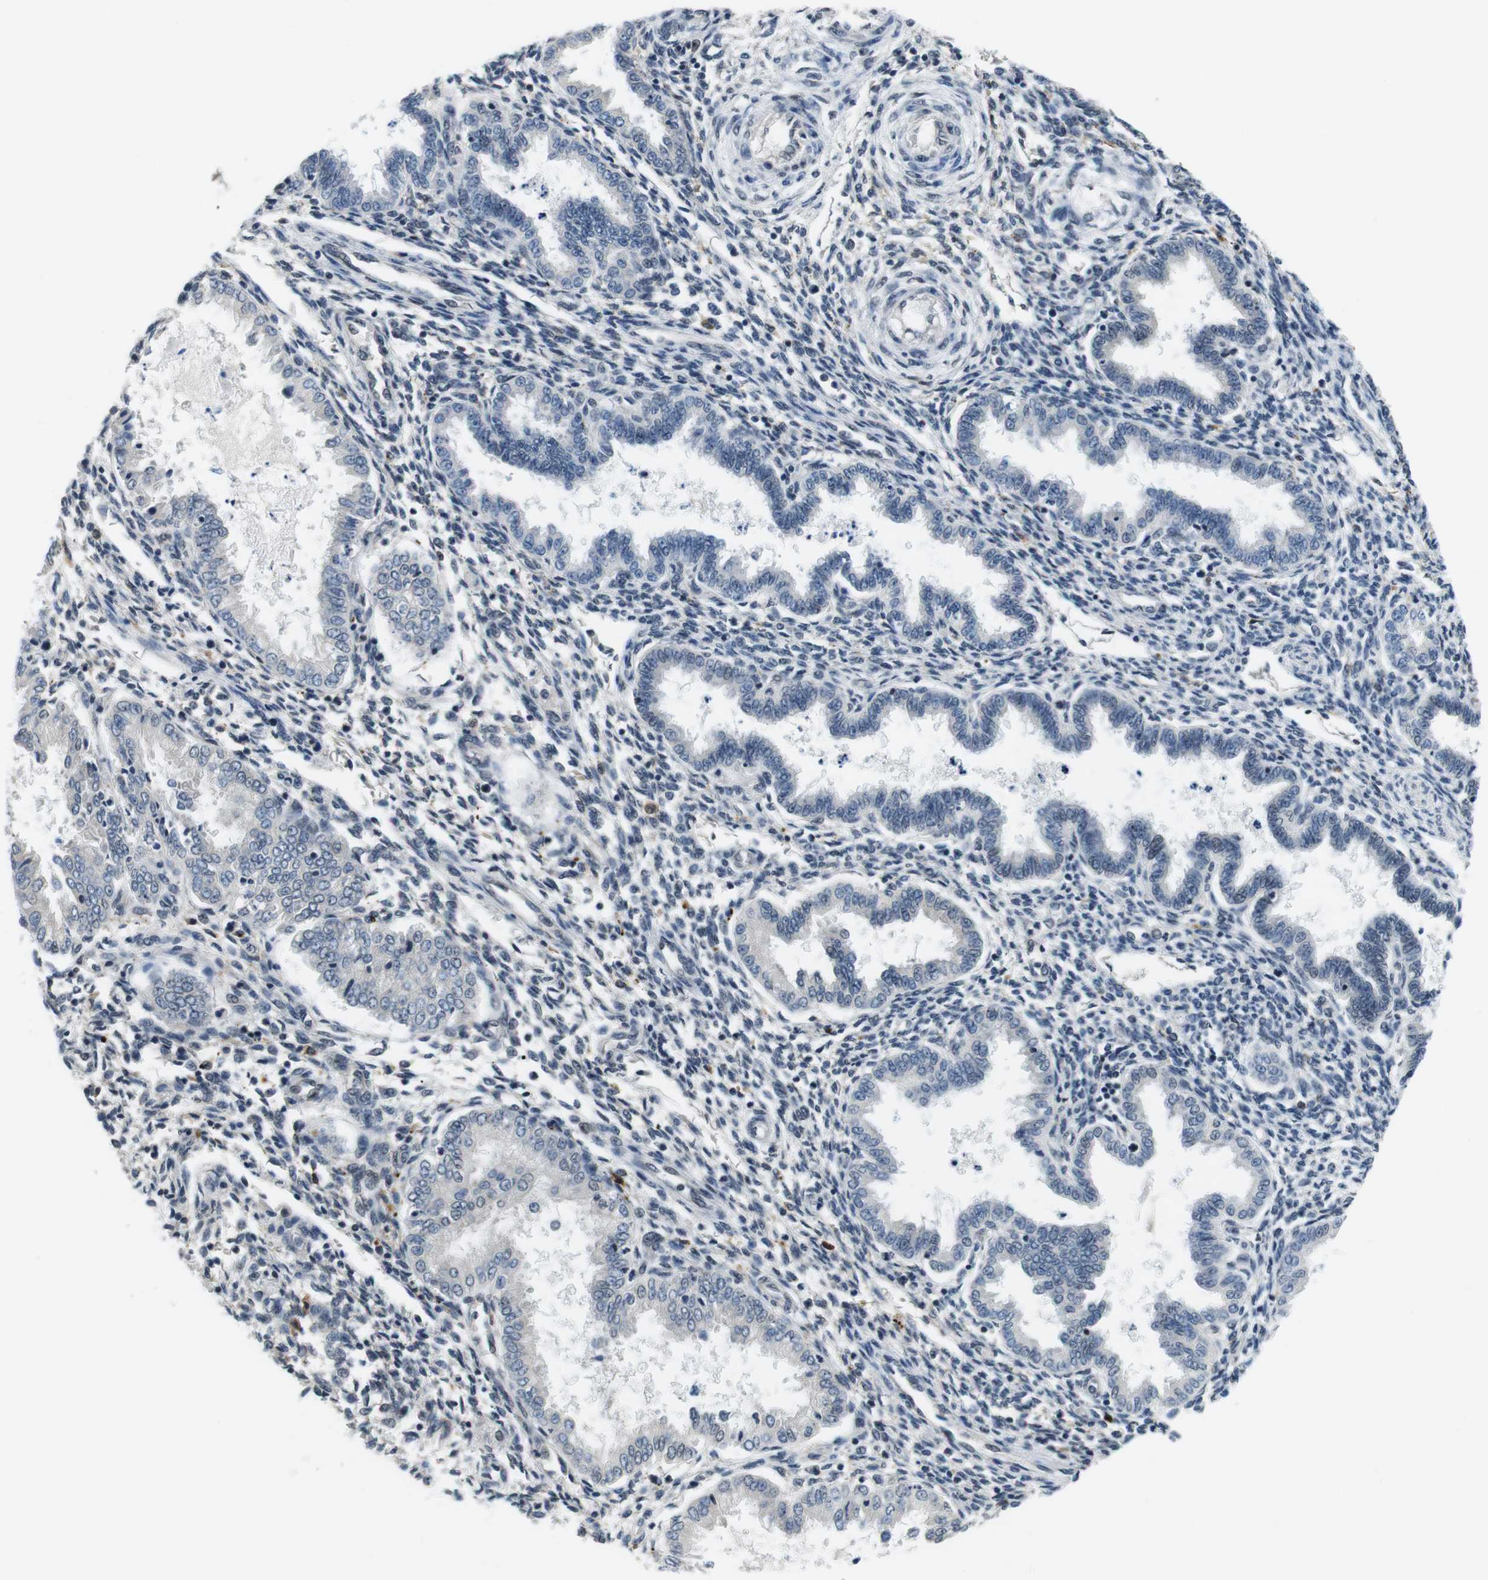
{"staining": {"intensity": "negative", "quantity": "none", "location": "none"}, "tissue": "endometrium", "cell_type": "Cells in endometrial stroma", "image_type": "normal", "snomed": [{"axis": "morphology", "description": "Normal tissue, NOS"}, {"axis": "topography", "description": "Endometrium"}], "caption": "An IHC image of unremarkable endometrium is shown. There is no staining in cells in endometrial stroma of endometrium. (Stains: DAB immunohistochemistry with hematoxylin counter stain, Microscopy: brightfield microscopy at high magnification).", "gene": "CD163L1", "patient": {"sex": "female", "age": 33}}